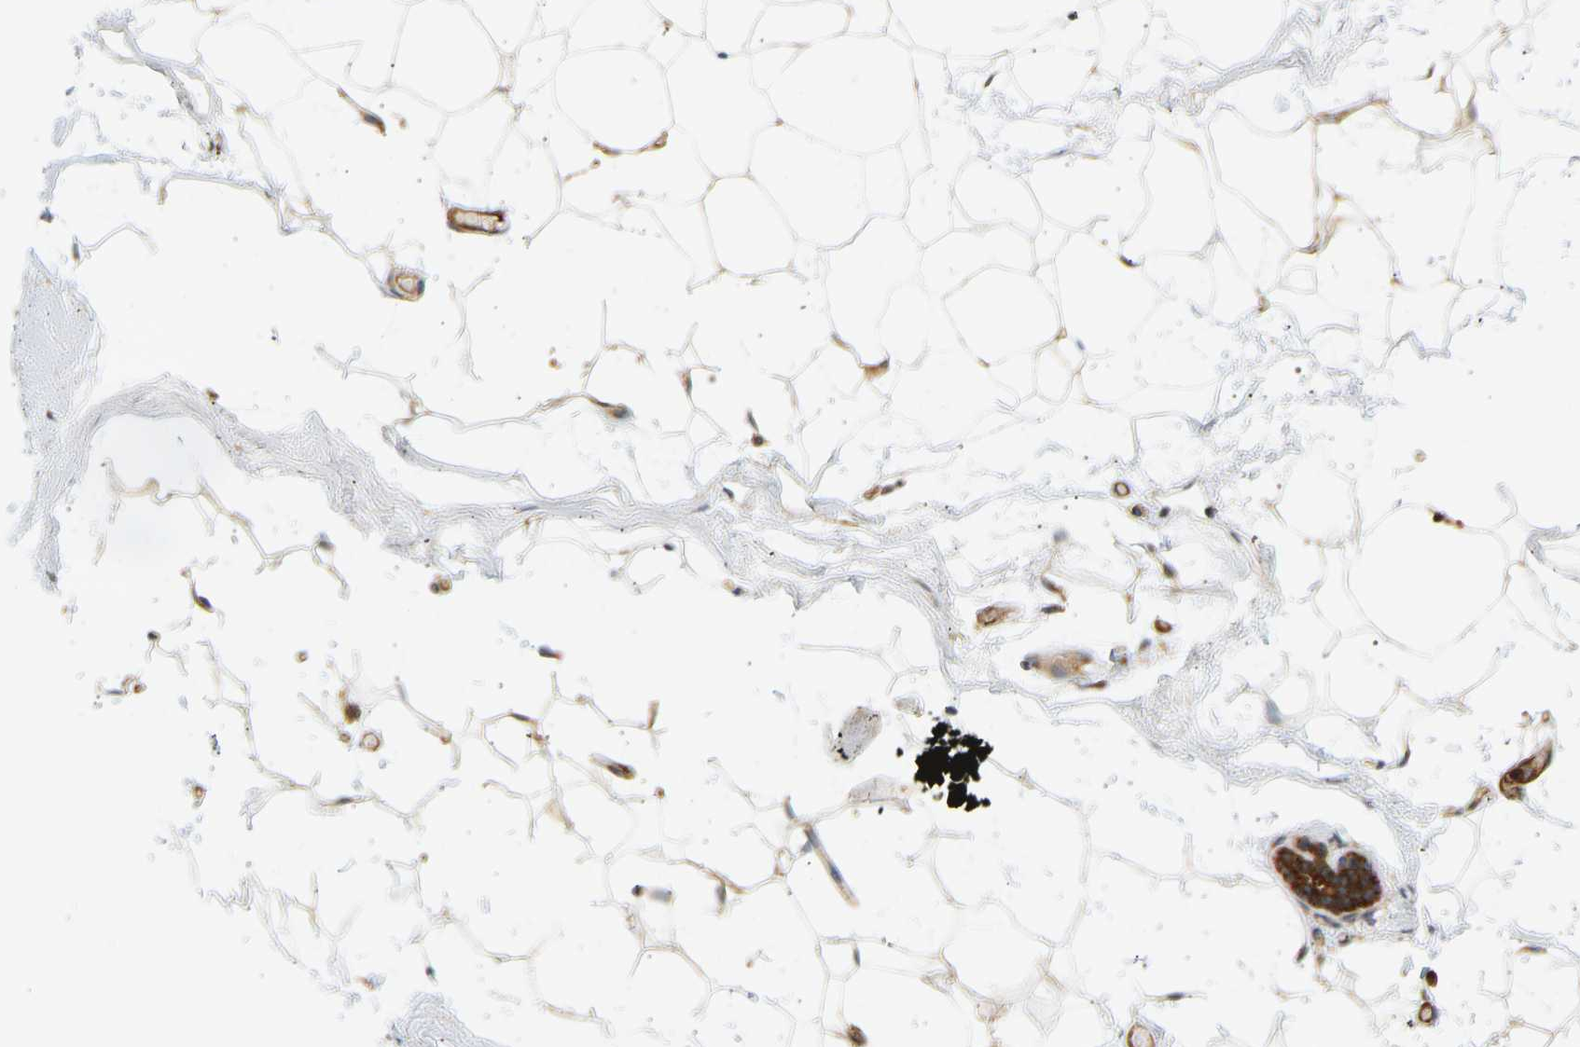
{"staining": {"intensity": "moderate", "quantity": ">75%", "location": "cytoplasmic/membranous"}, "tissue": "adipose tissue", "cell_type": "Adipocytes", "image_type": "normal", "snomed": [{"axis": "morphology", "description": "Normal tissue, NOS"}, {"axis": "topography", "description": "Breast"}, {"axis": "topography", "description": "Soft tissue"}], "caption": "An image of adipose tissue stained for a protein demonstrates moderate cytoplasmic/membranous brown staining in adipocytes.", "gene": "RPS14", "patient": {"sex": "female", "age": 75}}